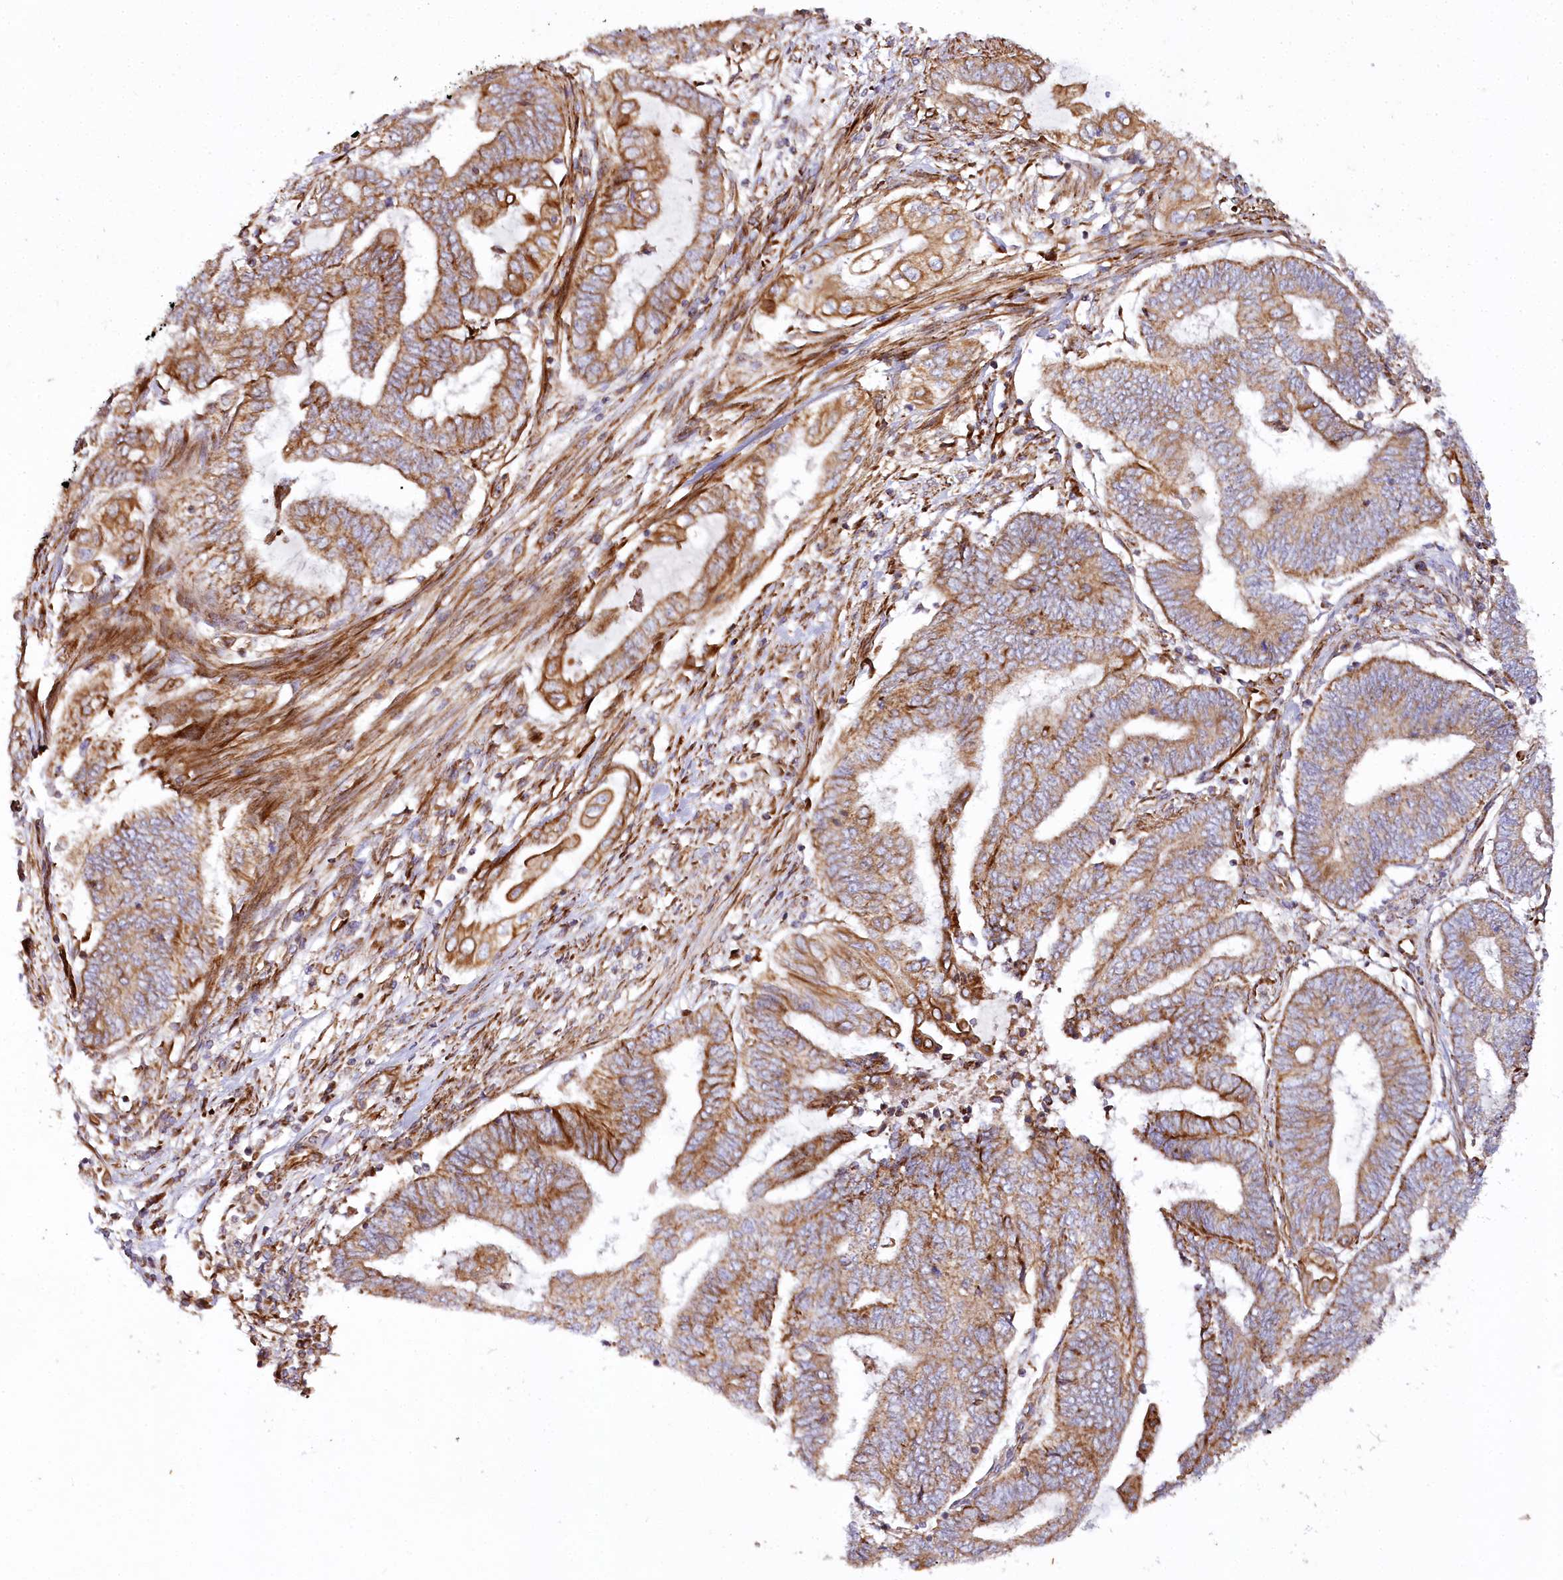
{"staining": {"intensity": "moderate", "quantity": ">75%", "location": "cytoplasmic/membranous"}, "tissue": "endometrial cancer", "cell_type": "Tumor cells", "image_type": "cancer", "snomed": [{"axis": "morphology", "description": "Adenocarcinoma, NOS"}, {"axis": "topography", "description": "Uterus"}, {"axis": "topography", "description": "Endometrium"}], "caption": "Human endometrial cancer stained with a brown dye exhibits moderate cytoplasmic/membranous positive staining in approximately >75% of tumor cells.", "gene": "THUMPD3", "patient": {"sex": "female", "age": 70}}